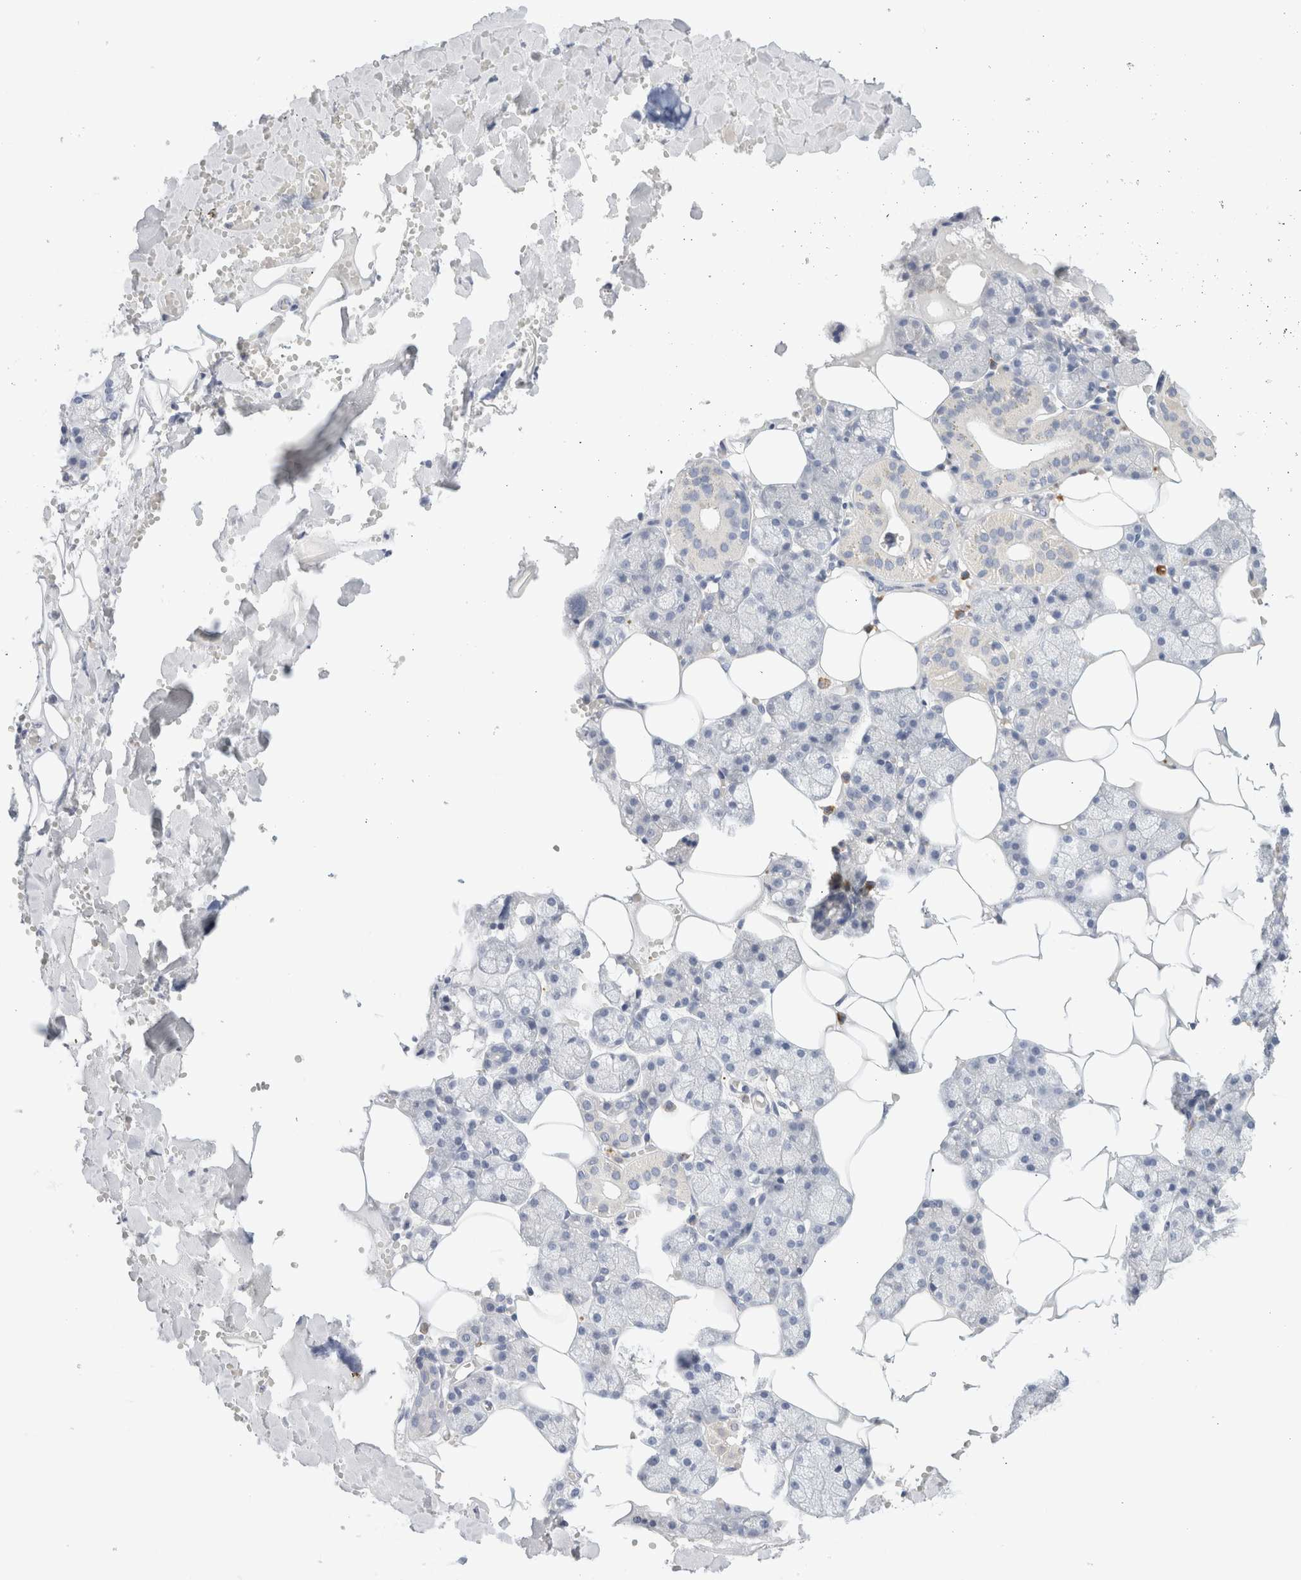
{"staining": {"intensity": "negative", "quantity": "none", "location": "none"}, "tissue": "salivary gland", "cell_type": "Glandular cells", "image_type": "normal", "snomed": [{"axis": "morphology", "description": "Normal tissue, NOS"}, {"axis": "topography", "description": "Salivary gland"}], "caption": "The micrograph shows no staining of glandular cells in unremarkable salivary gland.", "gene": "GADD45G", "patient": {"sex": "male", "age": 62}}